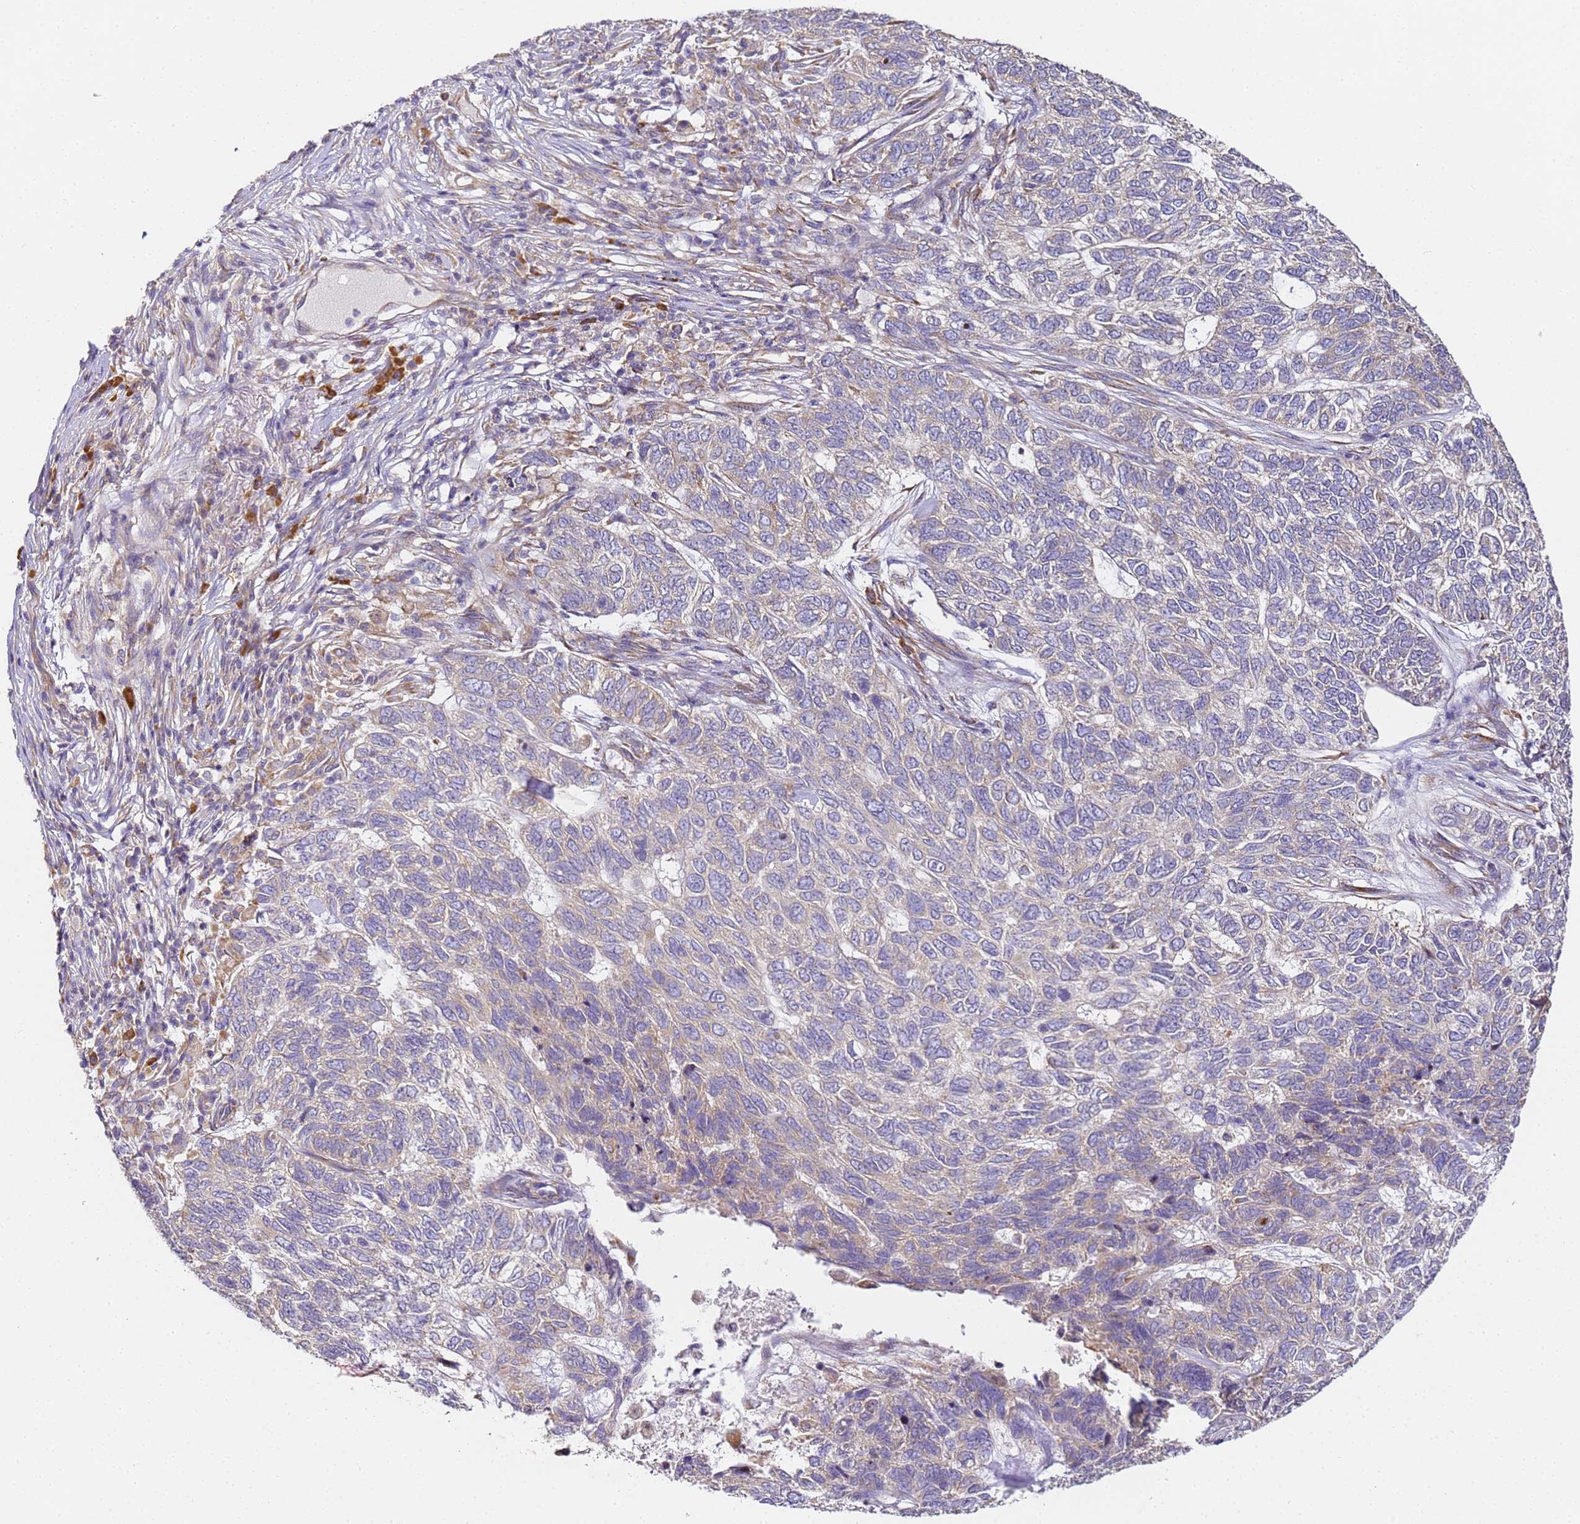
{"staining": {"intensity": "negative", "quantity": "none", "location": "none"}, "tissue": "skin cancer", "cell_type": "Tumor cells", "image_type": "cancer", "snomed": [{"axis": "morphology", "description": "Basal cell carcinoma"}, {"axis": "topography", "description": "Skin"}], "caption": "Immunohistochemistry histopathology image of human basal cell carcinoma (skin) stained for a protein (brown), which exhibits no staining in tumor cells. The staining is performed using DAB brown chromogen with nuclei counter-stained in using hematoxylin.", "gene": "RPL13A", "patient": {"sex": "female", "age": 65}}